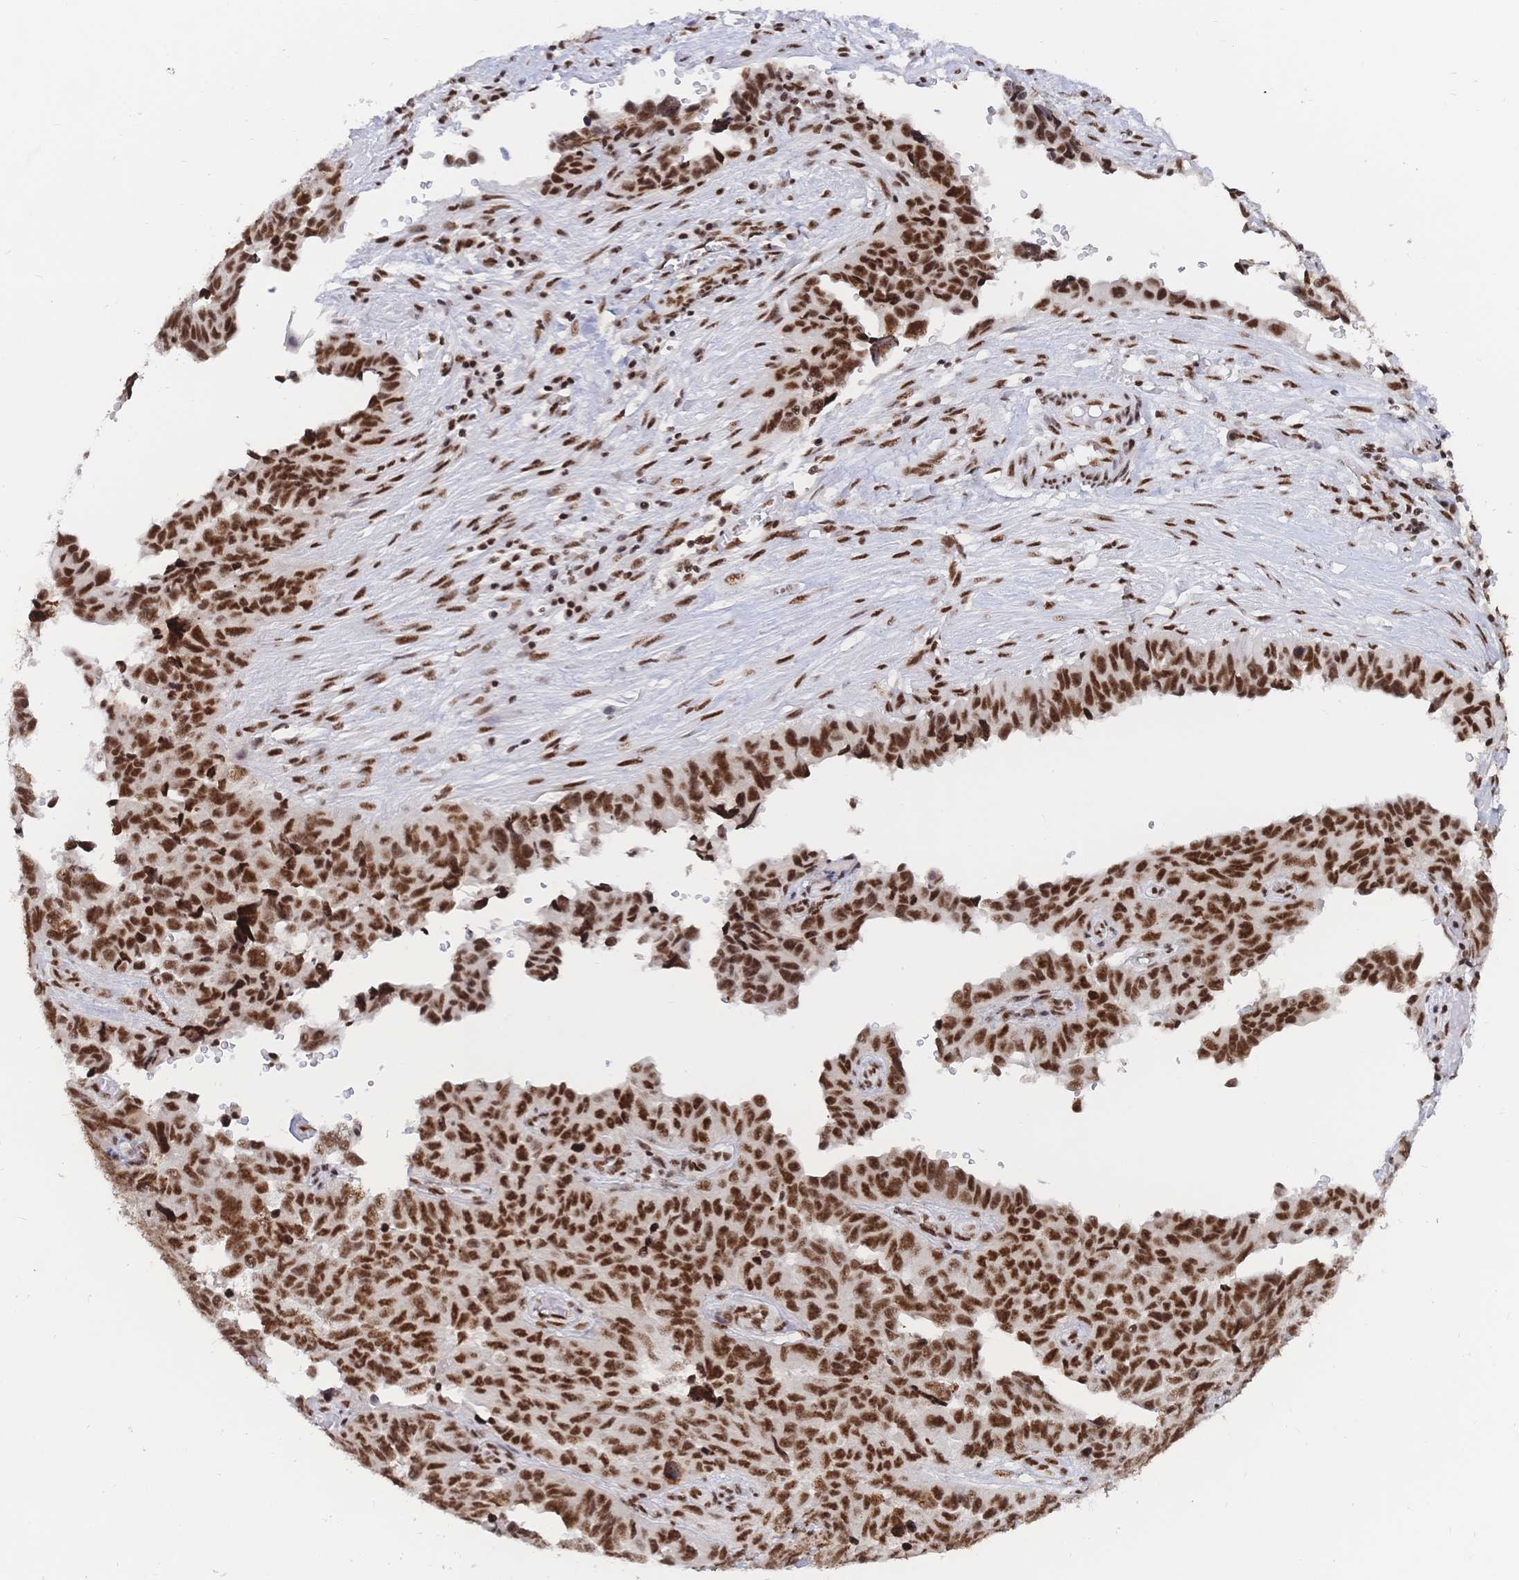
{"staining": {"intensity": "strong", "quantity": ">75%", "location": "nuclear"}, "tissue": "ovarian cancer", "cell_type": "Tumor cells", "image_type": "cancer", "snomed": [{"axis": "morphology", "description": "Cystadenocarcinoma, serous, NOS"}, {"axis": "topography", "description": "Ovary"}], "caption": "High-magnification brightfield microscopy of ovarian cancer stained with DAB (brown) and counterstained with hematoxylin (blue). tumor cells exhibit strong nuclear staining is seen in approximately>75% of cells. (Stains: DAB in brown, nuclei in blue, Microscopy: brightfield microscopy at high magnification).", "gene": "SRSF1", "patient": {"sex": "female", "age": 64}}